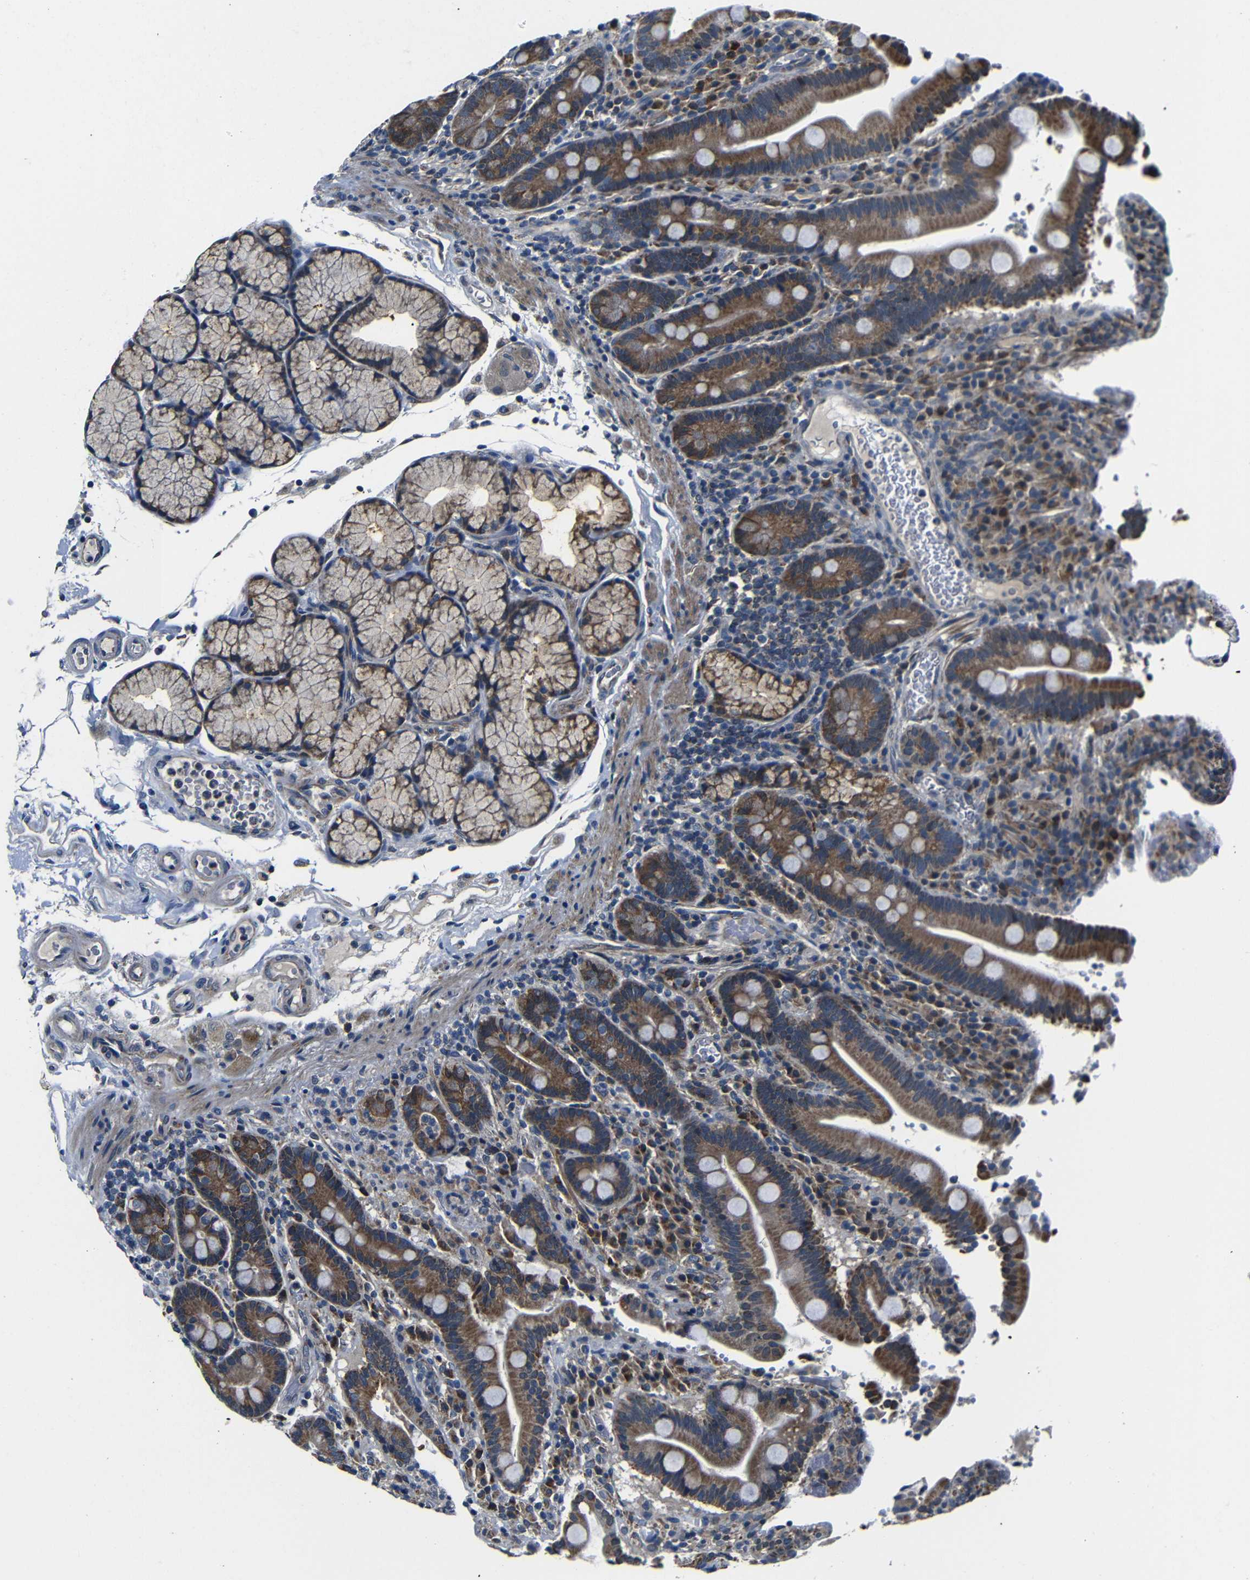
{"staining": {"intensity": "moderate", "quantity": ">75%", "location": "cytoplasmic/membranous"}, "tissue": "duodenum", "cell_type": "Glandular cells", "image_type": "normal", "snomed": [{"axis": "morphology", "description": "Normal tissue, NOS"}, {"axis": "topography", "description": "Small intestine, NOS"}], "caption": "The micrograph reveals immunohistochemical staining of normal duodenum. There is moderate cytoplasmic/membranous positivity is seen in about >75% of glandular cells.", "gene": "FKBP14", "patient": {"sex": "female", "age": 71}}